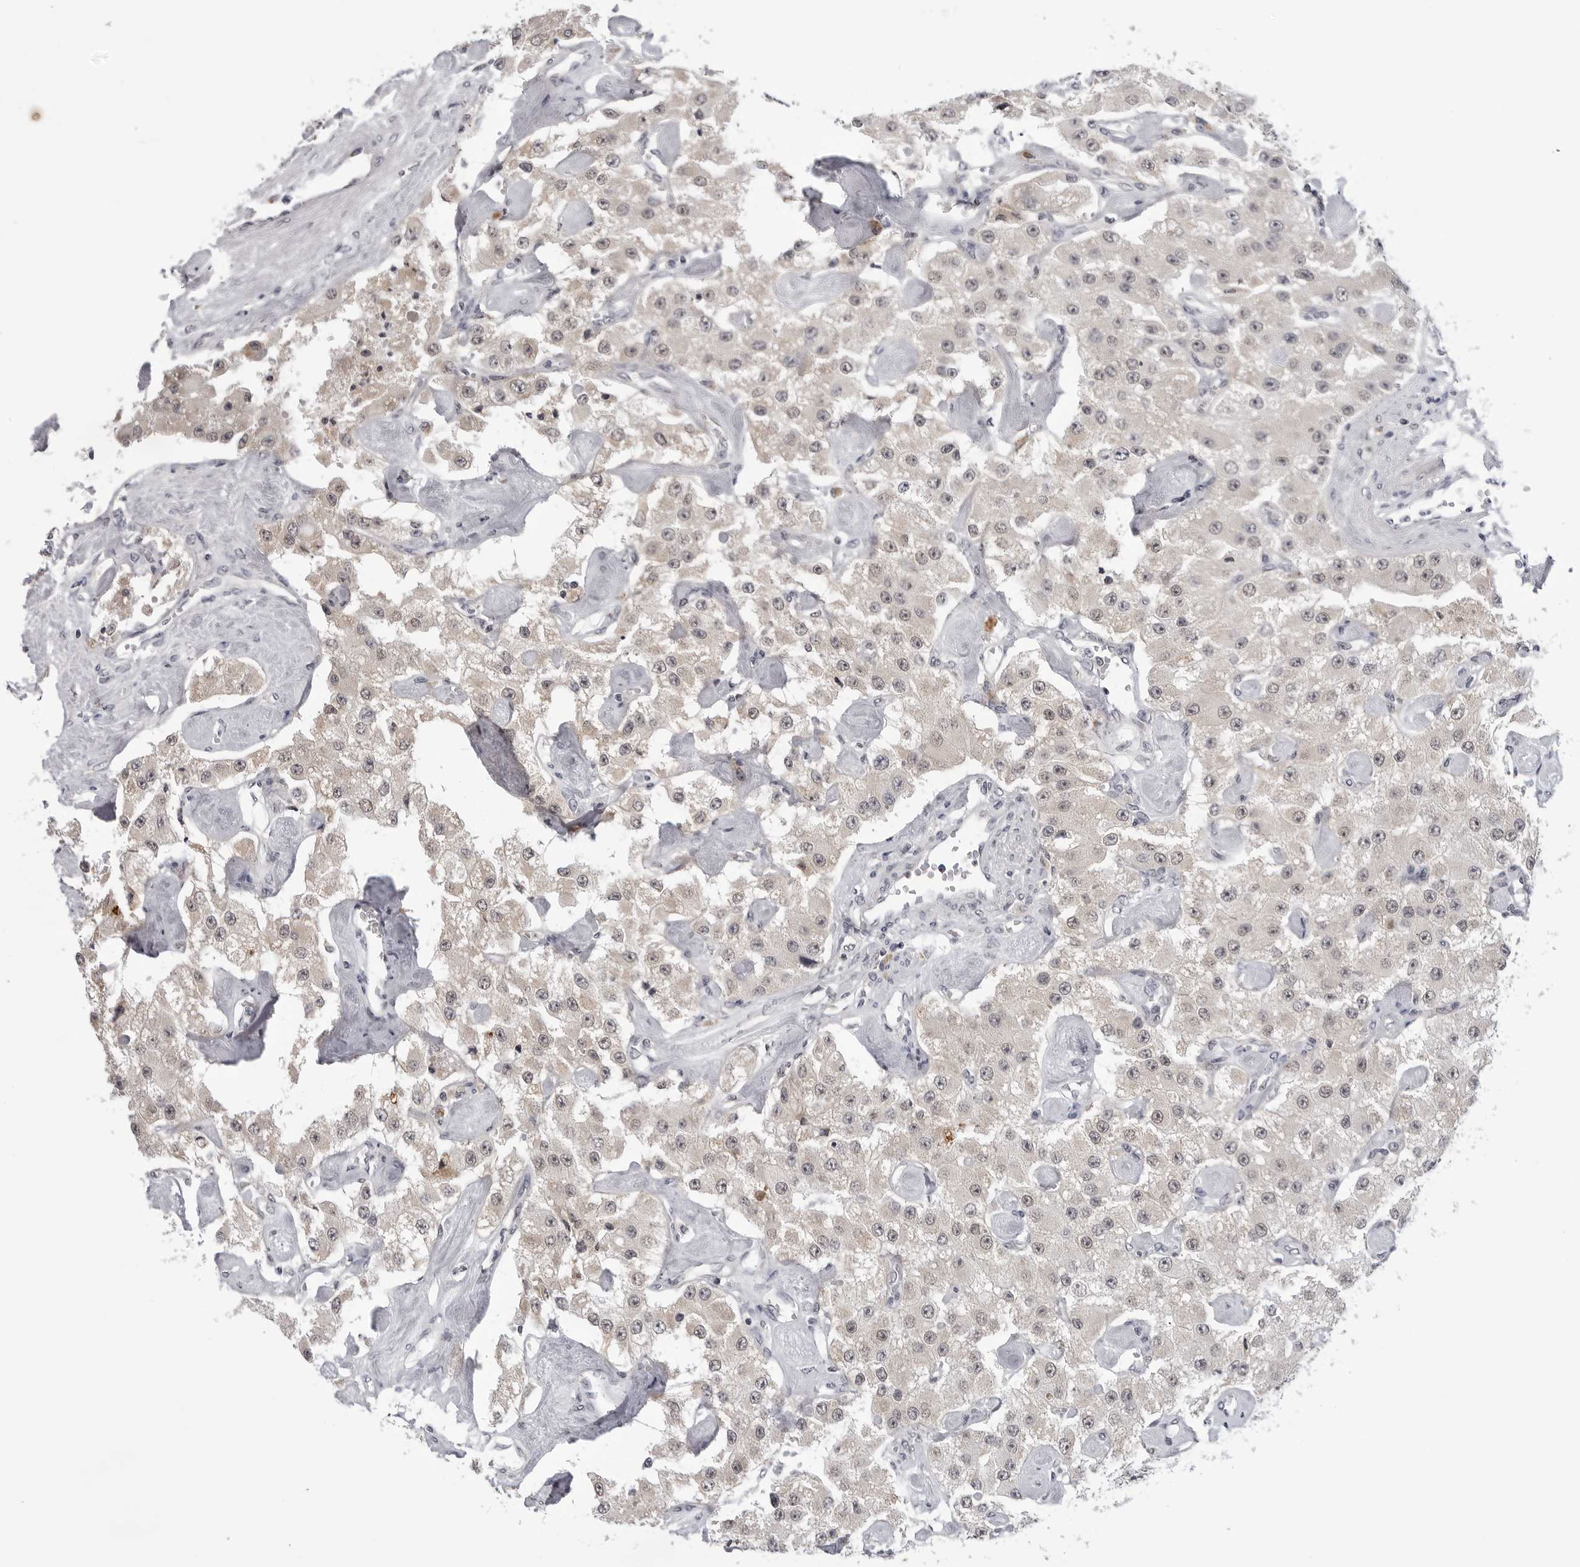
{"staining": {"intensity": "negative", "quantity": "none", "location": "none"}, "tissue": "carcinoid", "cell_type": "Tumor cells", "image_type": "cancer", "snomed": [{"axis": "morphology", "description": "Carcinoid, malignant, NOS"}, {"axis": "topography", "description": "Pancreas"}], "caption": "IHC of carcinoid (malignant) exhibits no positivity in tumor cells.", "gene": "CDK20", "patient": {"sex": "male", "age": 41}}